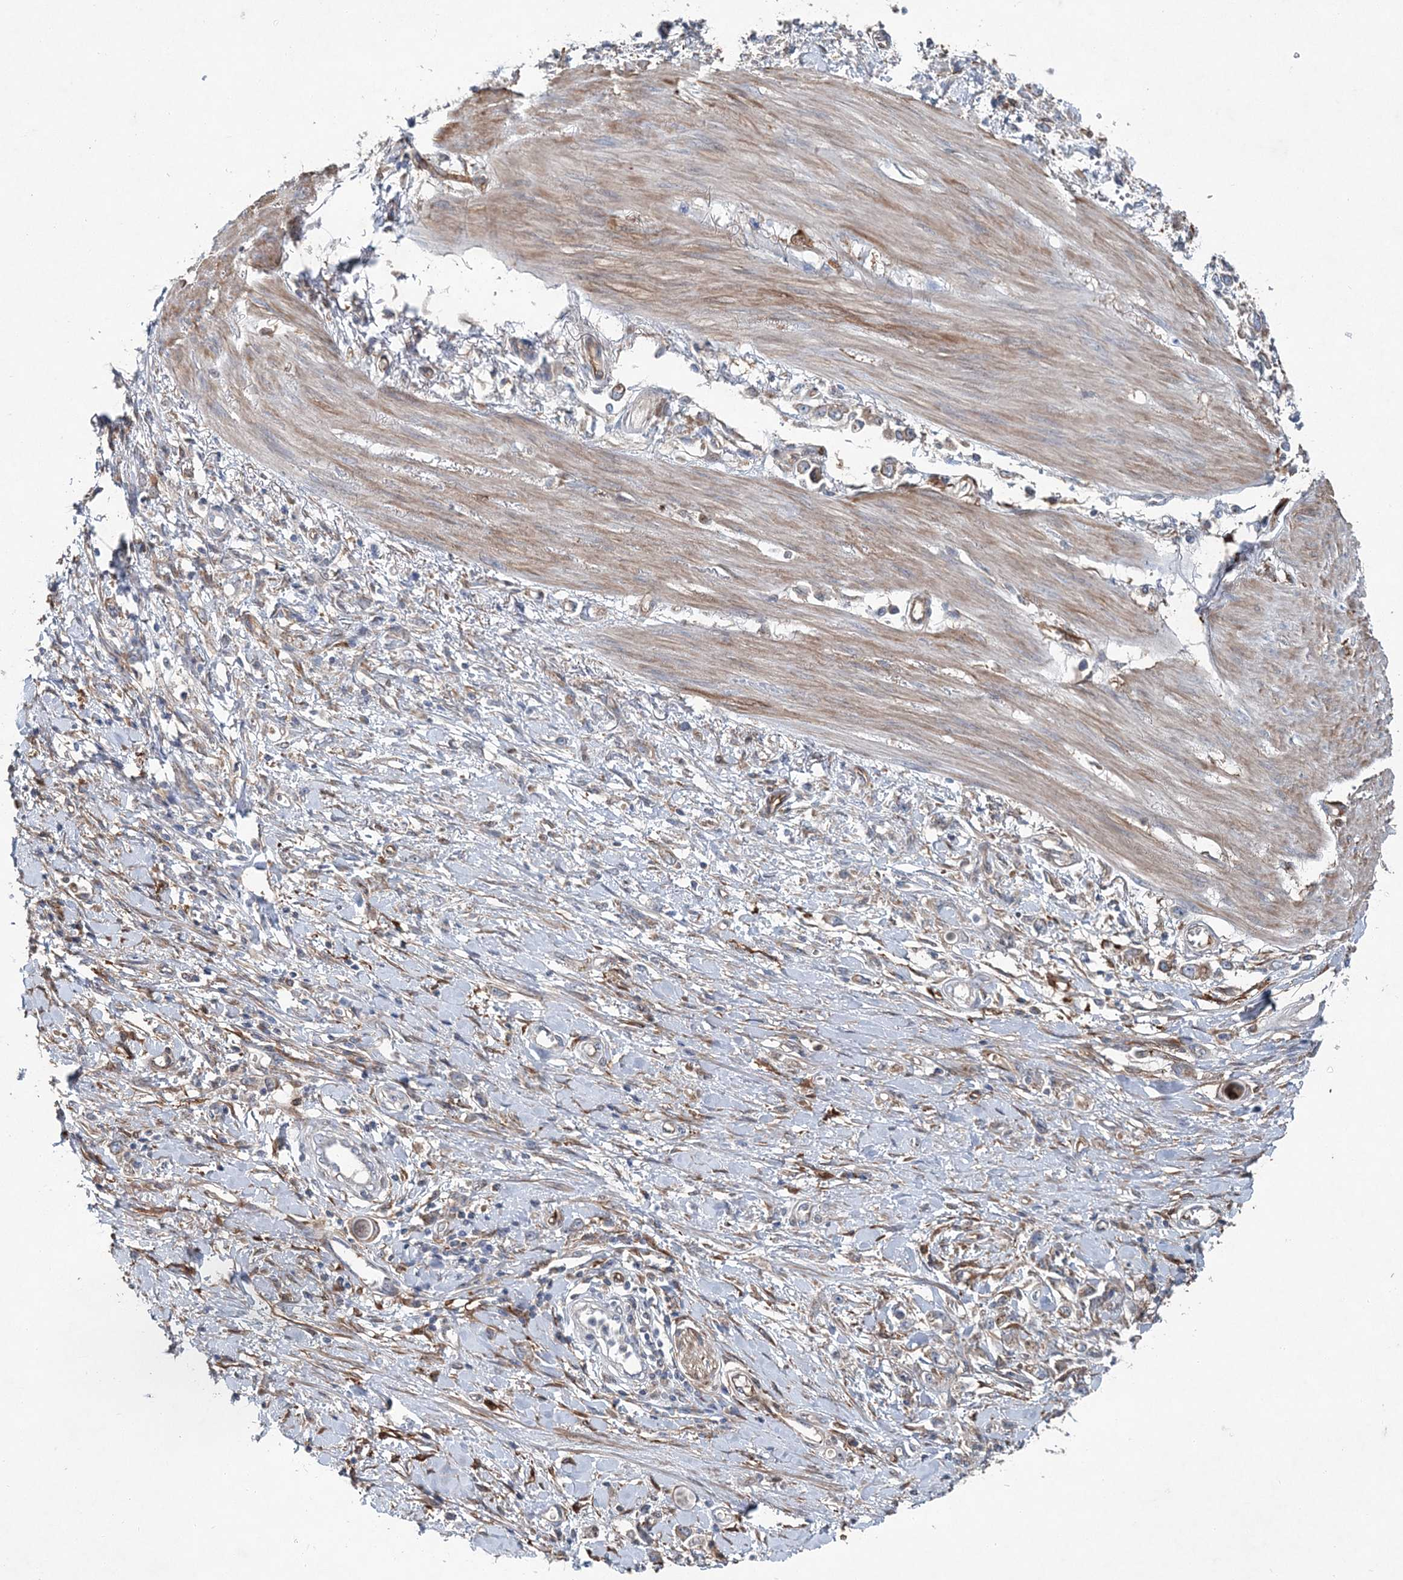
{"staining": {"intensity": "weak", "quantity": "<25%", "location": "cytoplasmic/membranous"}, "tissue": "stomach cancer", "cell_type": "Tumor cells", "image_type": "cancer", "snomed": [{"axis": "morphology", "description": "Adenocarcinoma, NOS"}, {"axis": "topography", "description": "Stomach"}], "caption": "Tumor cells are negative for brown protein staining in stomach cancer (adenocarcinoma).", "gene": "SPOPL", "patient": {"sex": "female", "age": 76}}